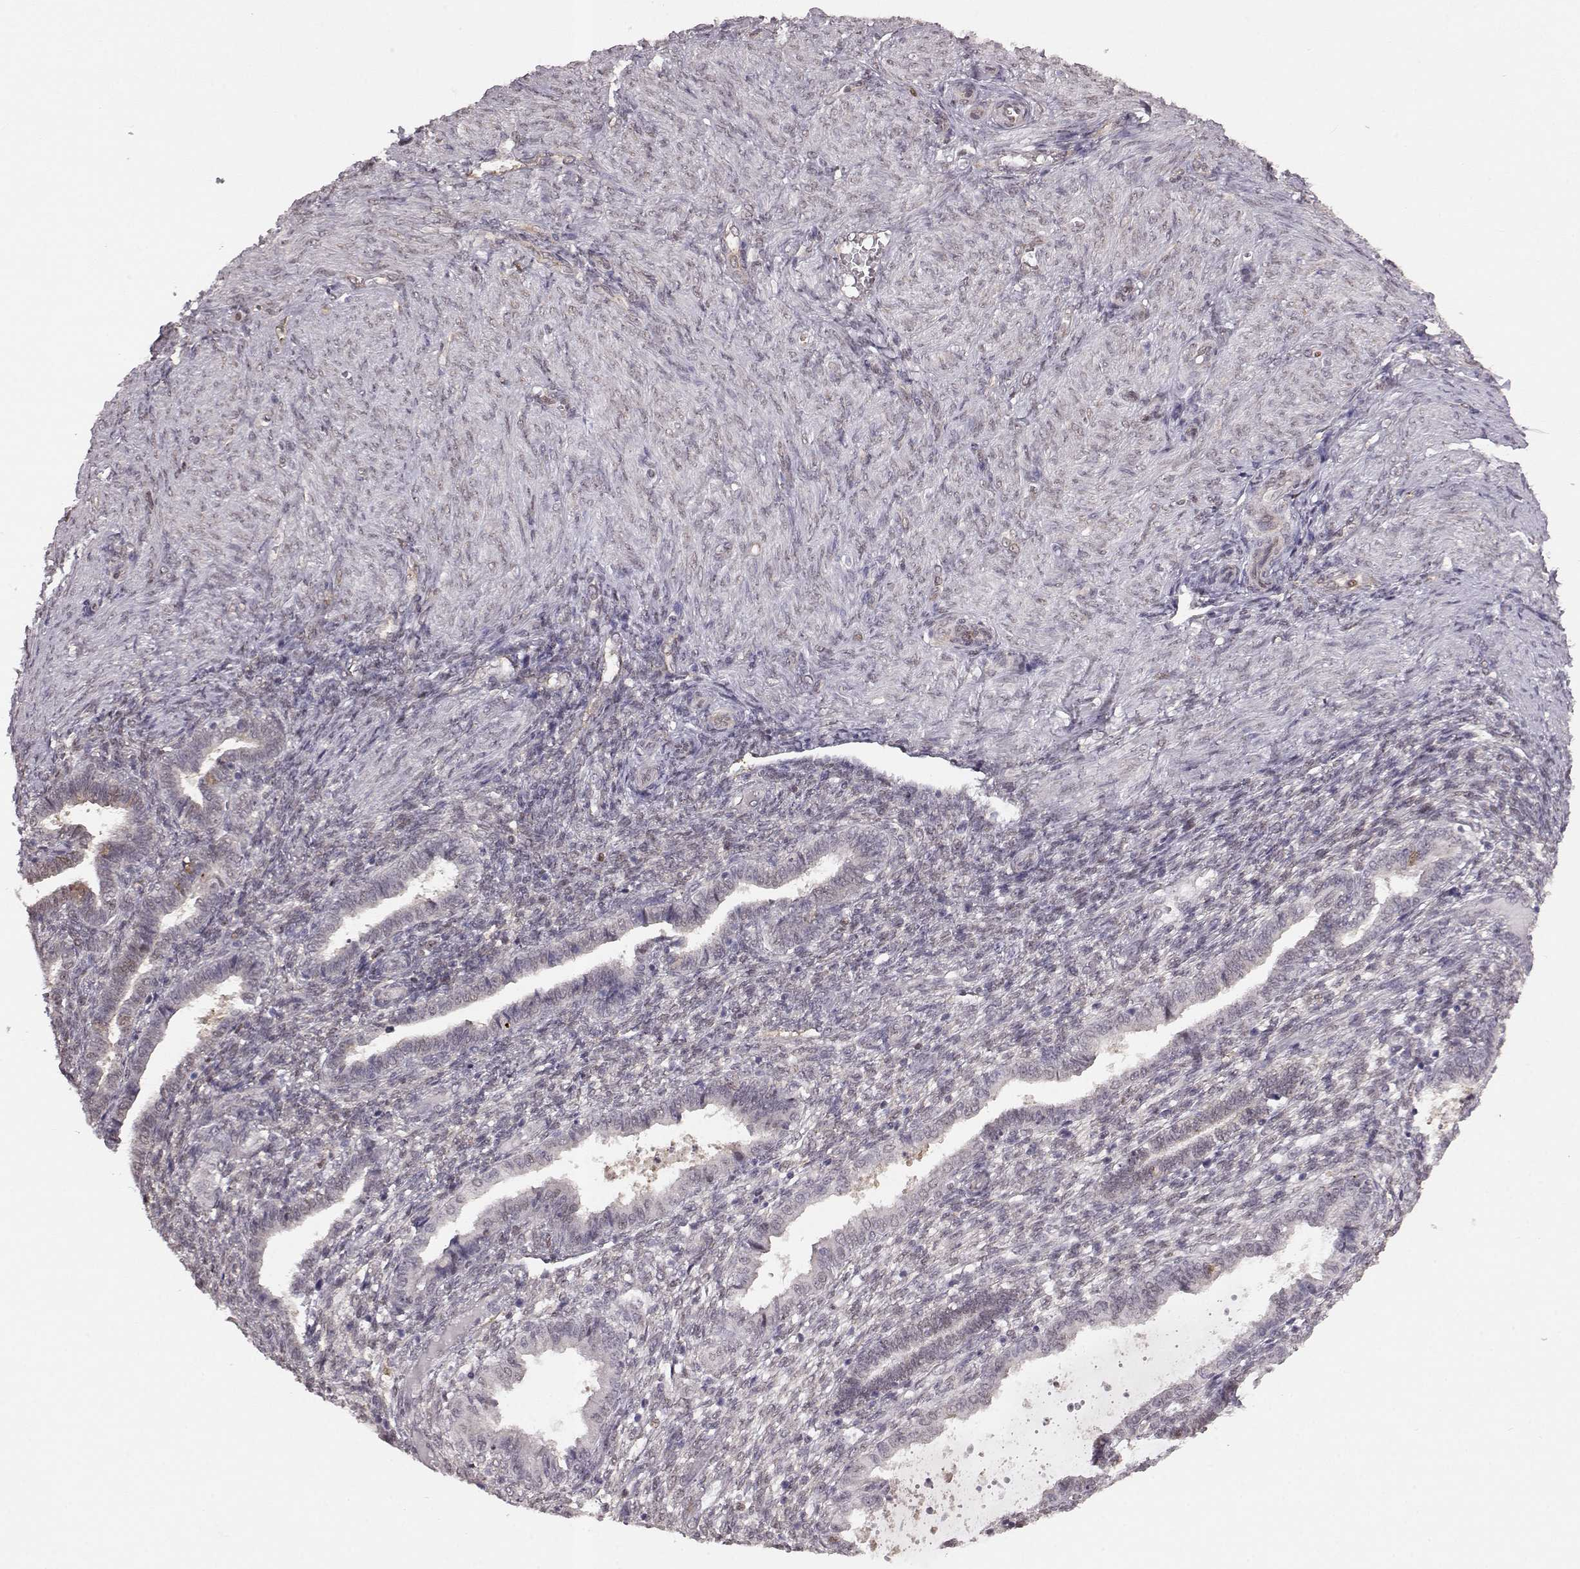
{"staining": {"intensity": "weak", "quantity": "<25%", "location": "nuclear"}, "tissue": "endometrium", "cell_type": "Cells in endometrial stroma", "image_type": "normal", "snomed": [{"axis": "morphology", "description": "Normal tissue, NOS"}, {"axis": "topography", "description": "Endometrium"}], "caption": "DAB (3,3'-diaminobenzidine) immunohistochemical staining of benign human endometrium shows no significant expression in cells in endometrial stroma.", "gene": "KLF6", "patient": {"sex": "female", "age": 43}}